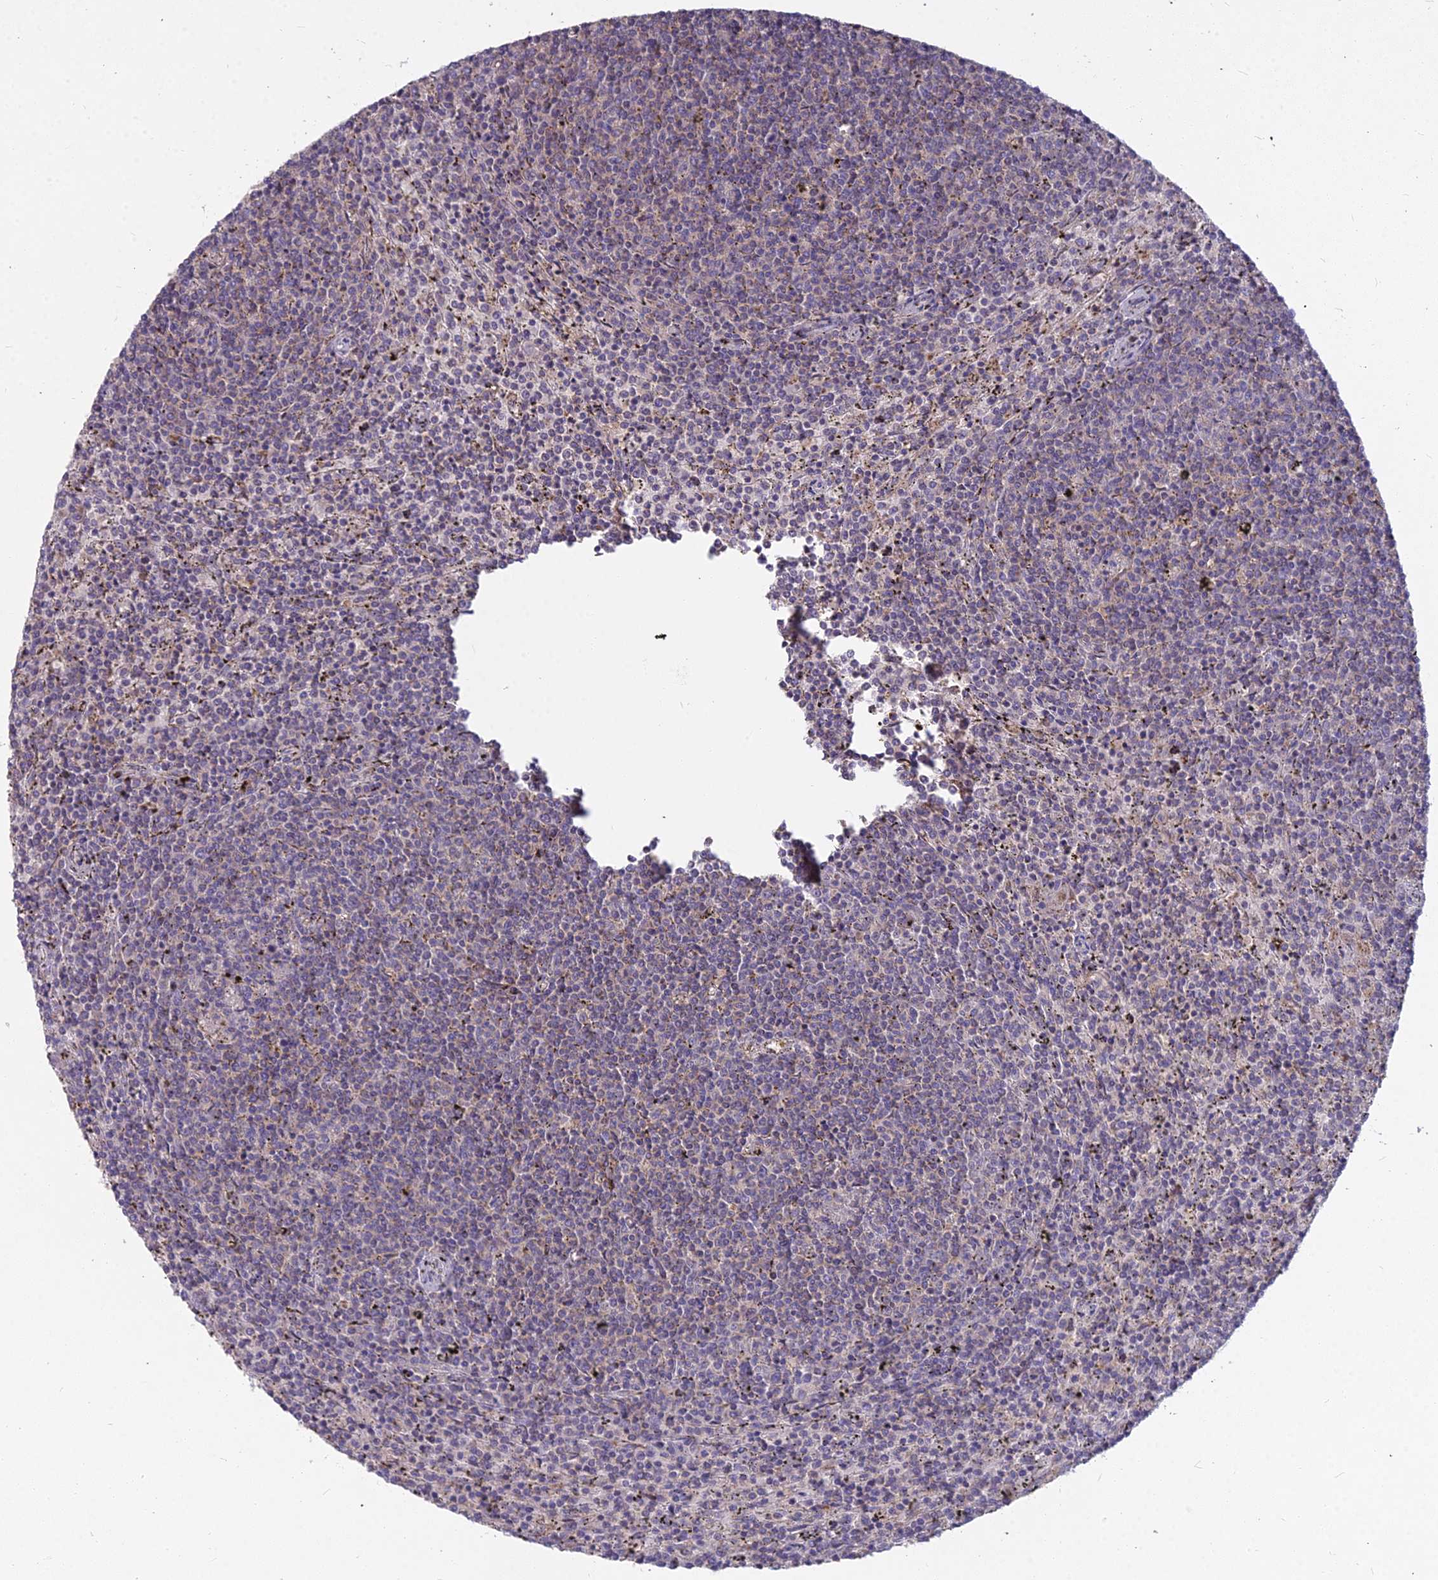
{"staining": {"intensity": "negative", "quantity": "none", "location": "none"}, "tissue": "lymphoma", "cell_type": "Tumor cells", "image_type": "cancer", "snomed": [{"axis": "morphology", "description": "Malignant lymphoma, non-Hodgkin's type, Low grade"}, {"axis": "topography", "description": "Spleen"}], "caption": "IHC image of human low-grade malignant lymphoma, non-Hodgkin's type stained for a protein (brown), which exhibits no positivity in tumor cells.", "gene": "MICU2", "patient": {"sex": "female", "age": 50}}